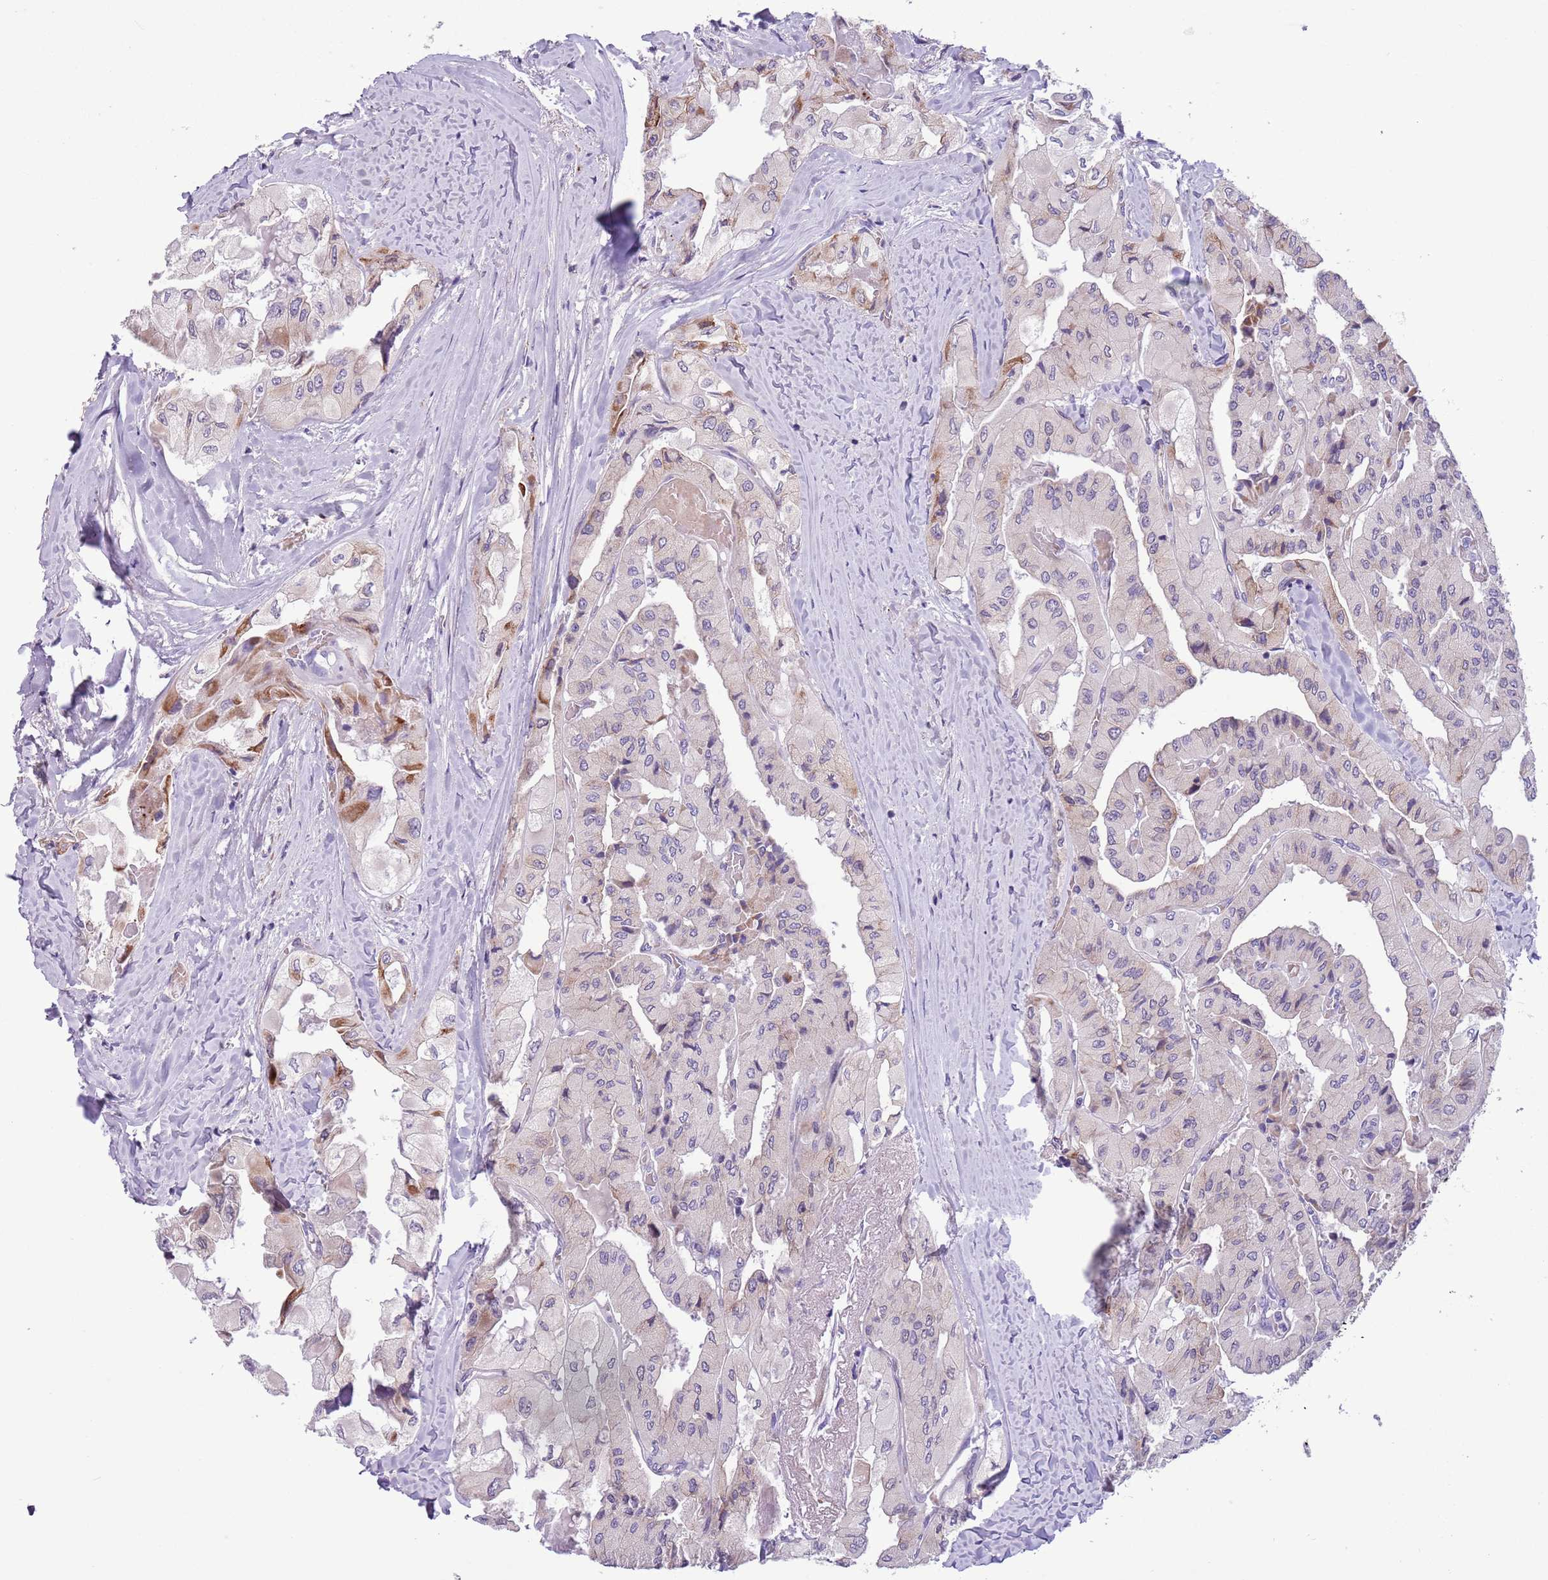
{"staining": {"intensity": "moderate", "quantity": "<25%", "location": "cytoplasmic/membranous"}, "tissue": "thyroid cancer", "cell_type": "Tumor cells", "image_type": "cancer", "snomed": [{"axis": "morphology", "description": "Normal tissue, NOS"}, {"axis": "morphology", "description": "Papillary adenocarcinoma, NOS"}, {"axis": "topography", "description": "Thyroid gland"}], "caption": "Thyroid cancer (papillary adenocarcinoma) tissue displays moderate cytoplasmic/membranous expression in about <25% of tumor cells", "gene": "MRPL32", "patient": {"sex": "female", "age": 59}}